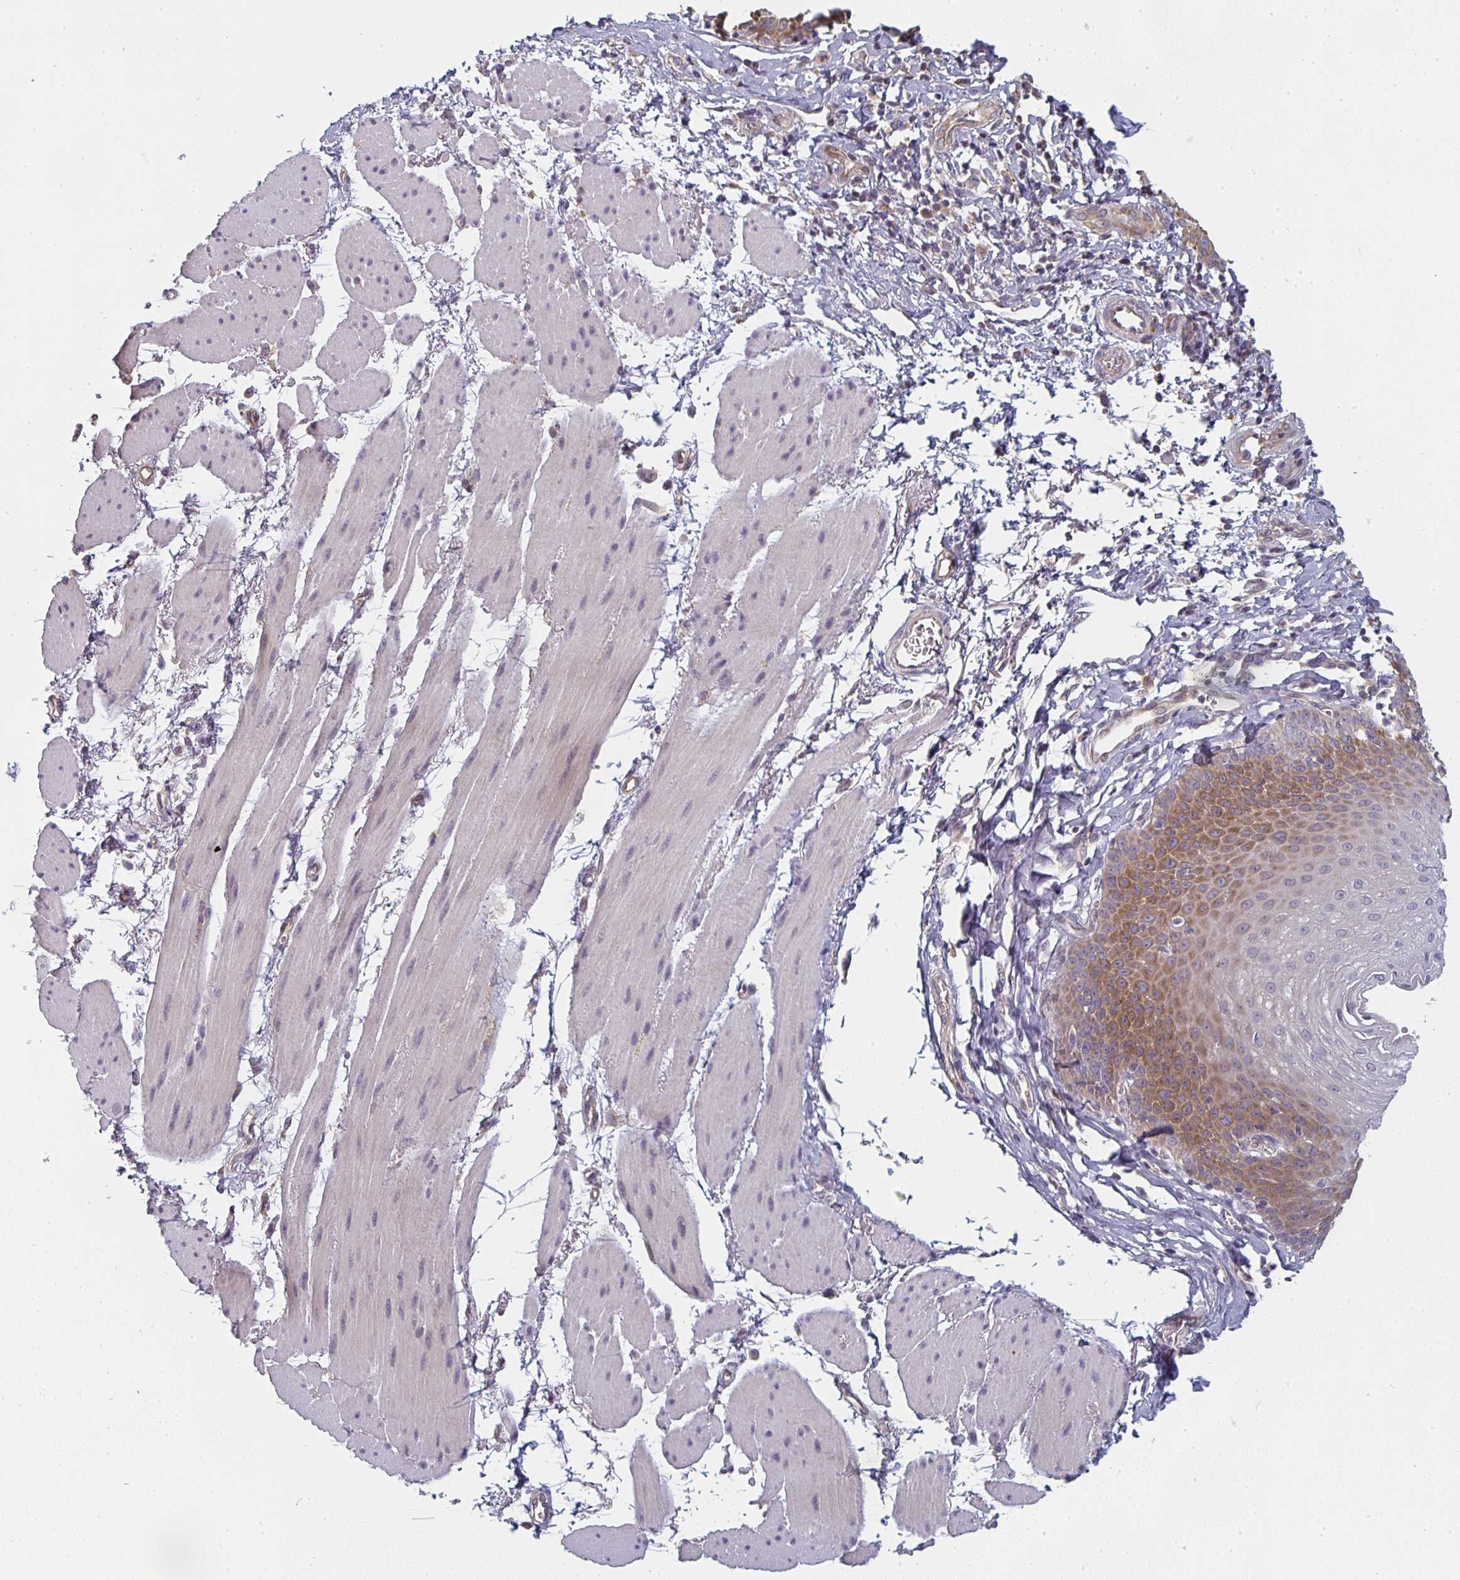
{"staining": {"intensity": "moderate", "quantity": "25%-75%", "location": "cytoplasmic/membranous"}, "tissue": "esophagus", "cell_type": "Squamous epithelial cells", "image_type": "normal", "snomed": [{"axis": "morphology", "description": "Normal tissue, NOS"}, {"axis": "topography", "description": "Esophagus"}], "caption": "Esophagus stained with DAB IHC exhibits medium levels of moderate cytoplasmic/membranous staining in about 25%-75% of squamous epithelial cells.", "gene": "CTHRC1", "patient": {"sex": "female", "age": 81}}